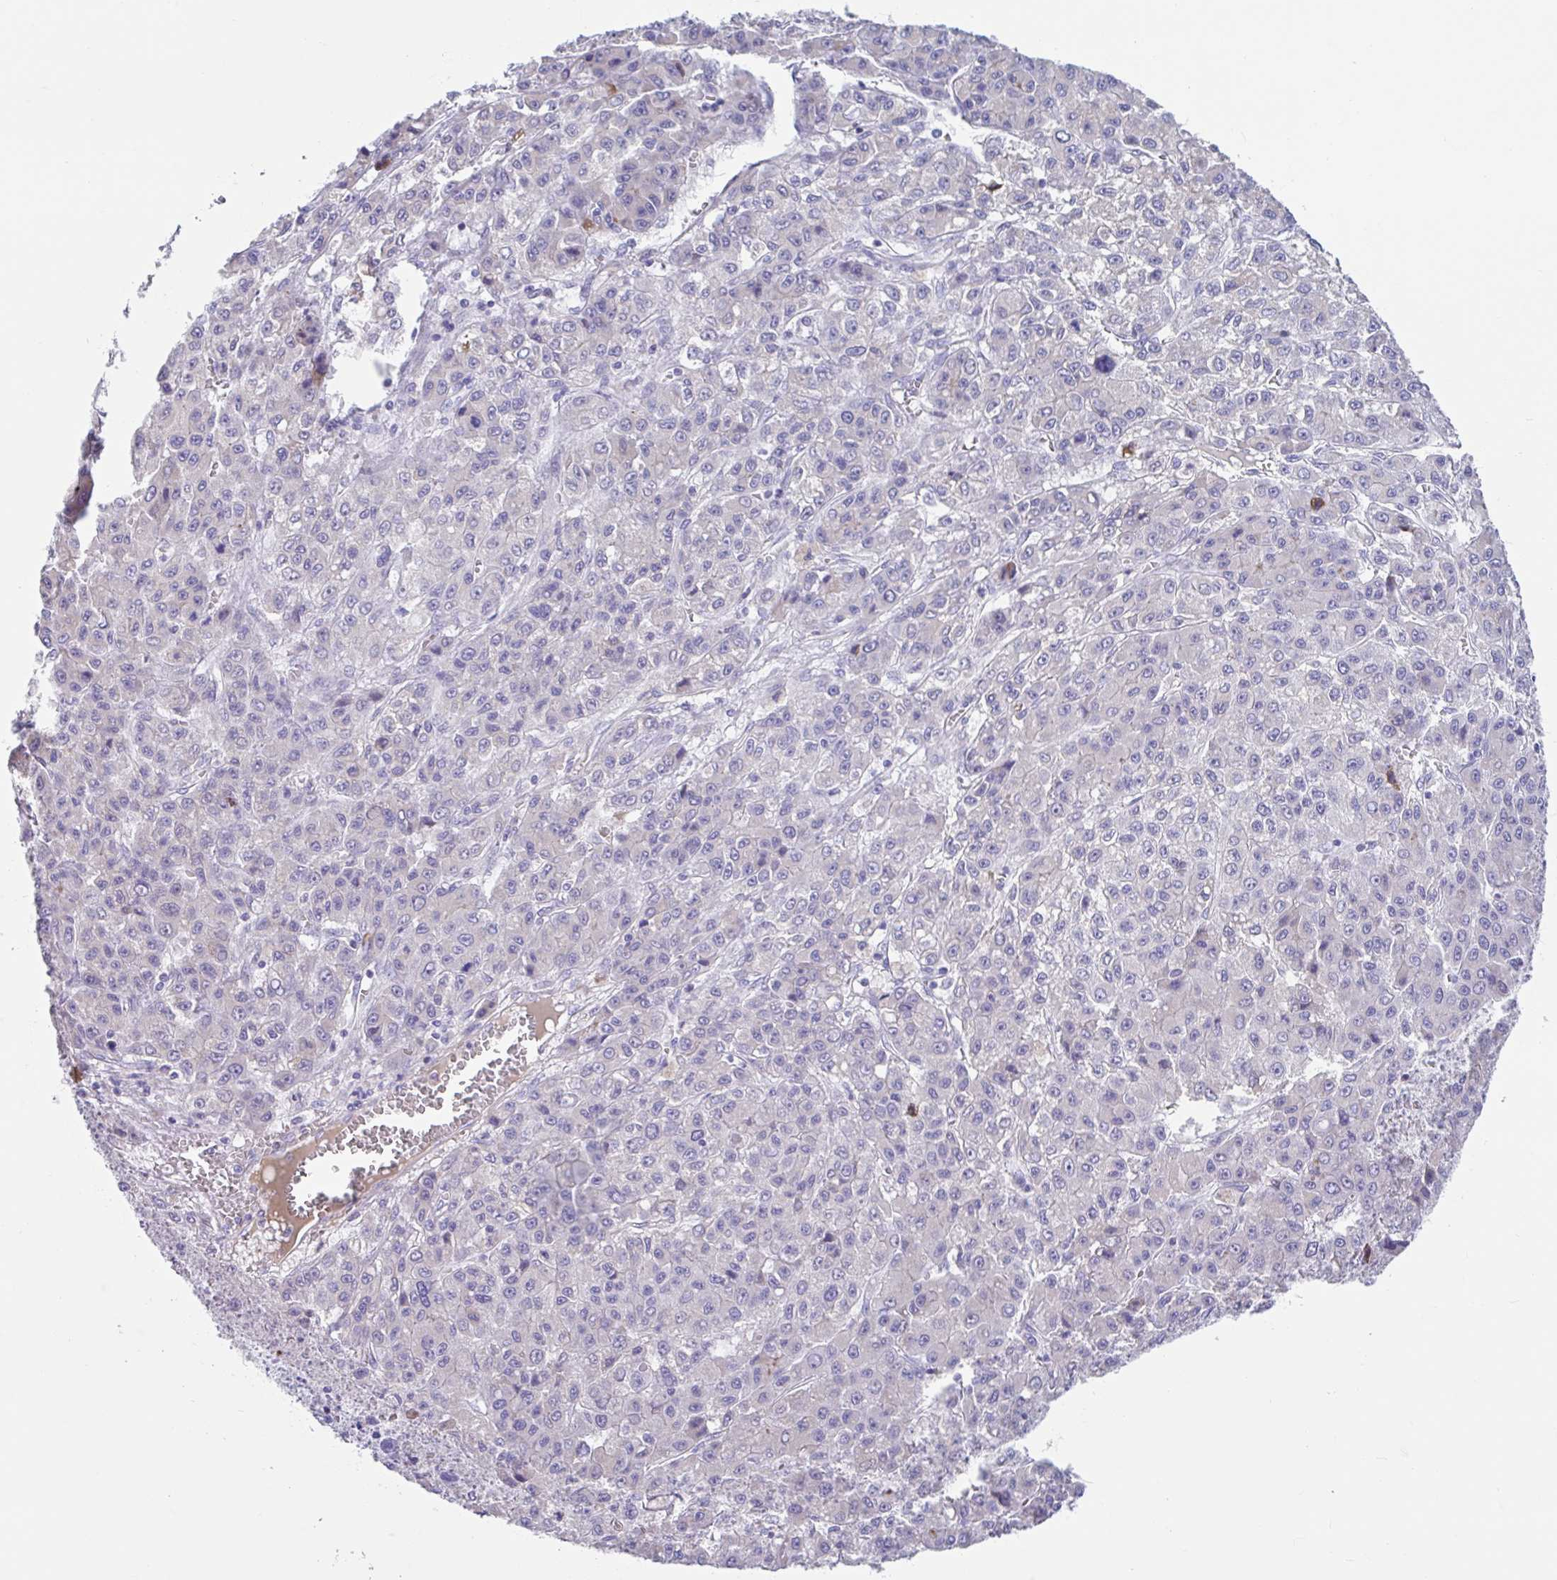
{"staining": {"intensity": "negative", "quantity": "none", "location": "none"}, "tissue": "liver cancer", "cell_type": "Tumor cells", "image_type": "cancer", "snomed": [{"axis": "morphology", "description": "Carcinoma, Hepatocellular, NOS"}, {"axis": "topography", "description": "Liver"}], "caption": "The histopathology image demonstrates no staining of tumor cells in liver cancer (hepatocellular carcinoma).", "gene": "CCSAP", "patient": {"sex": "male", "age": 70}}